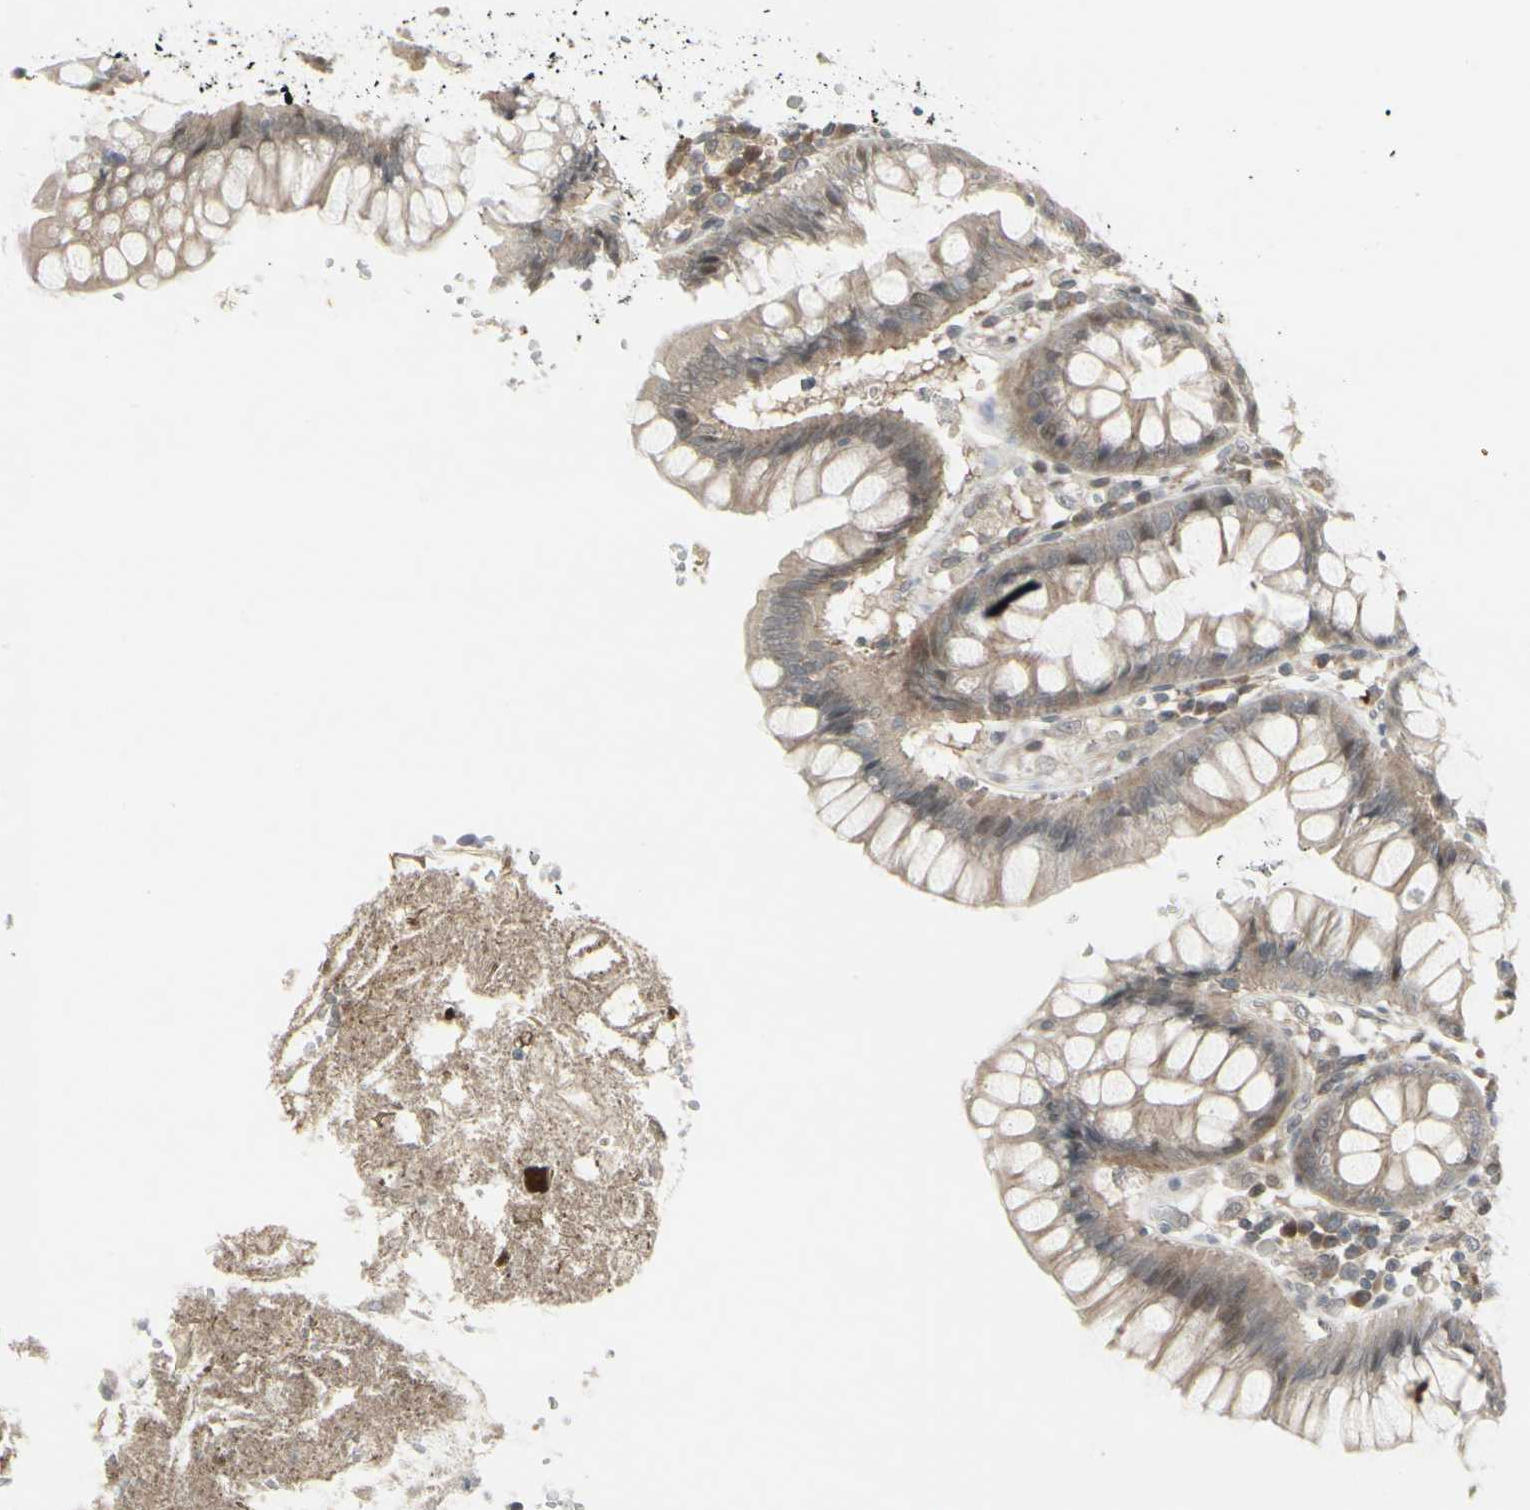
{"staining": {"intensity": "negative", "quantity": "none", "location": "none"}, "tissue": "colon", "cell_type": "Endothelial cells", "image_type": "normal", "snomed": [{"axis": "morphology", "description": "Normal tissue, NOS"}, {"axis": "topography", "description": "Colon"}], "caption": "An immunohistochemistry histopathology image of normal colon is shown. There is no staining in endothelial cells of colon.", "gene": "IGFBP6", "patient": {"sex": "female", "age": 46}}